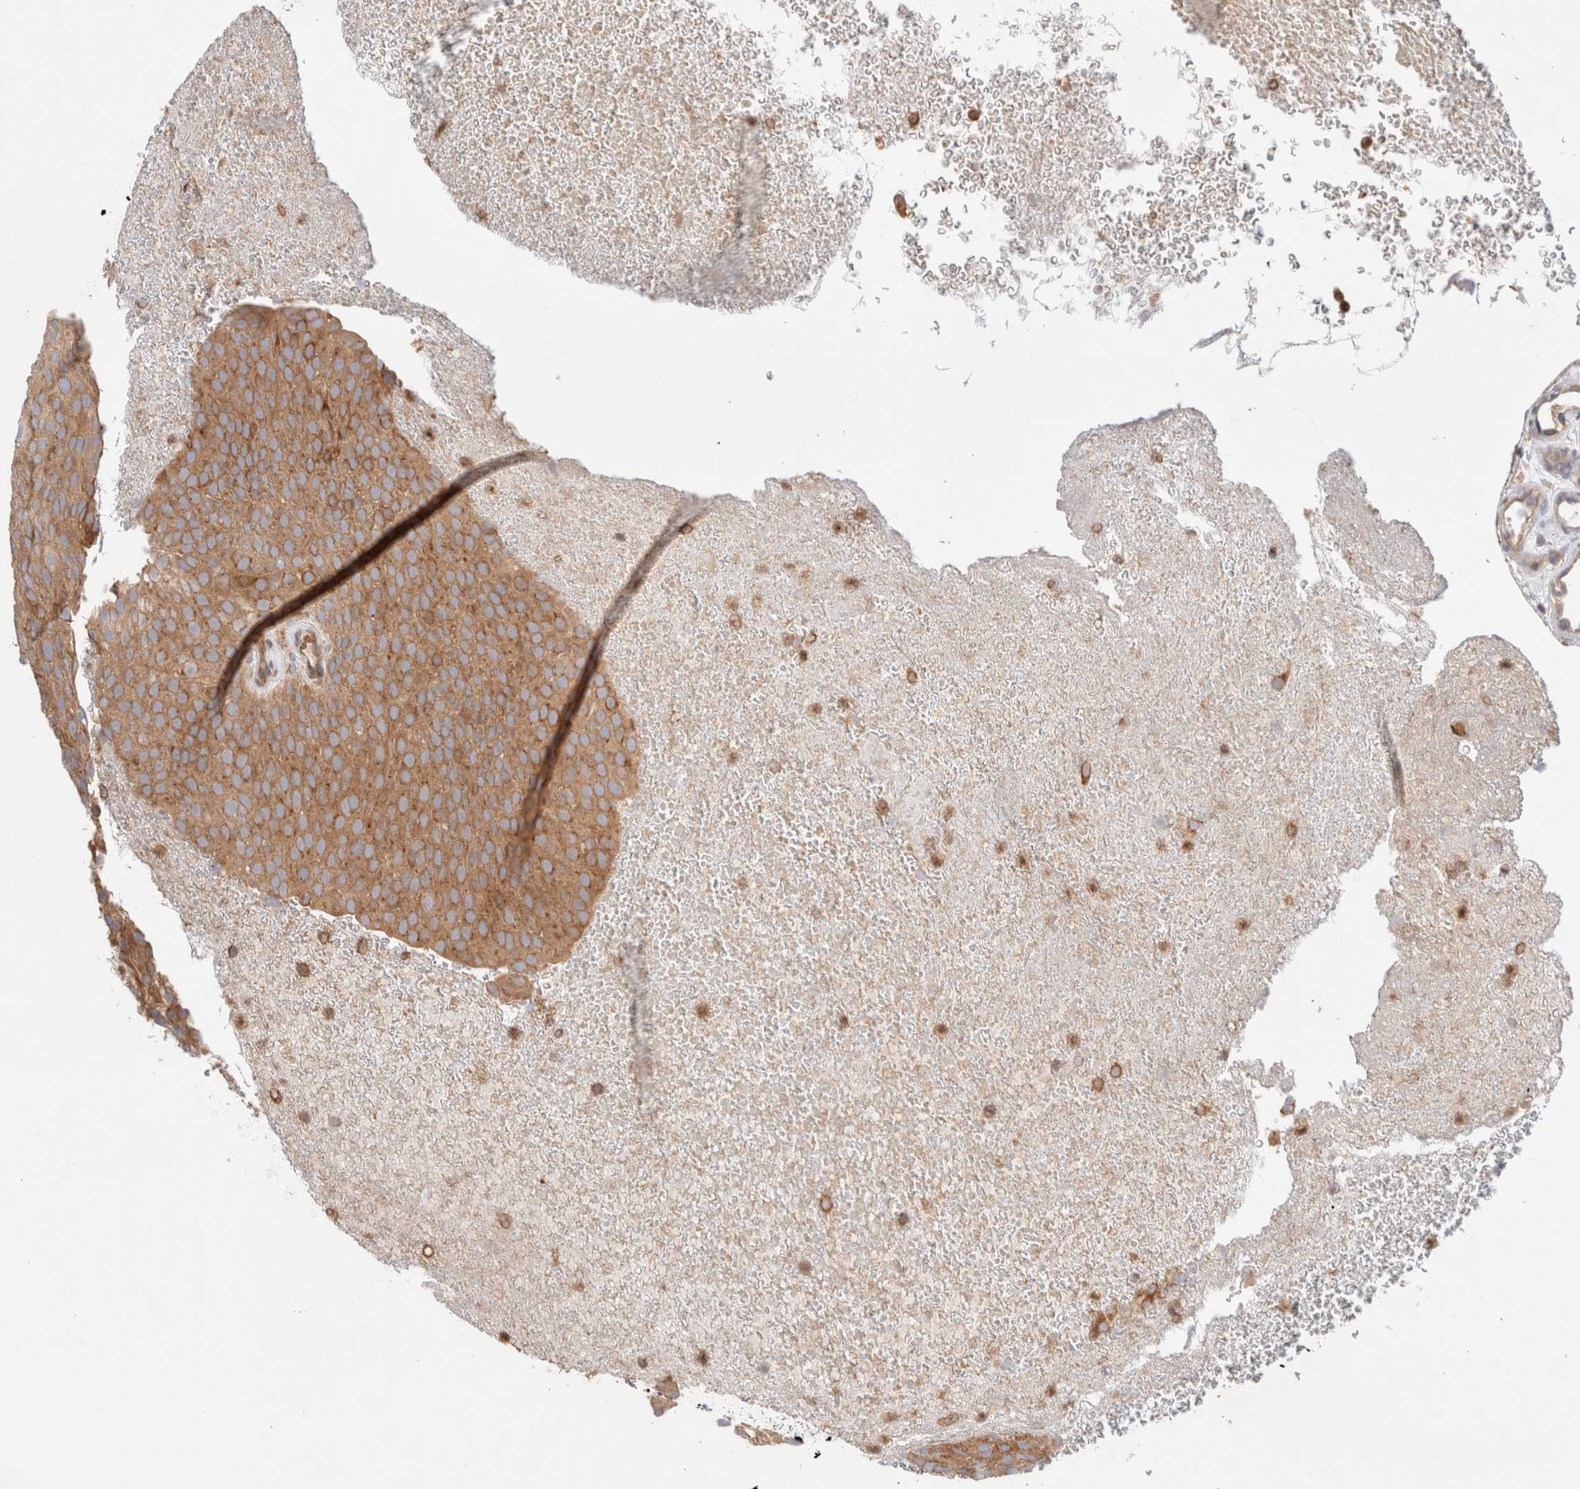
{"staining": {"intensity": "moderate", "quantity": ">75%", "location": "cytoplasmic/membranous"}, "tissue": "urothelial cancer", "cell_type": "Tumor cells", "image_type": "cancer", "snomed": [{"axis": "morphology", "description": "Urothelial carcinoma, Low grade"}, {"axis": "topography", "description": "Urinary bladder"}], "caption": "Moderate cytoplasmic/membranous protein staining is seen in about >75% of tumor cells in urothelial carcinoma (low-grade).", "gene": "SIKE1", "patient": {"sex": "male", "age": 78}}